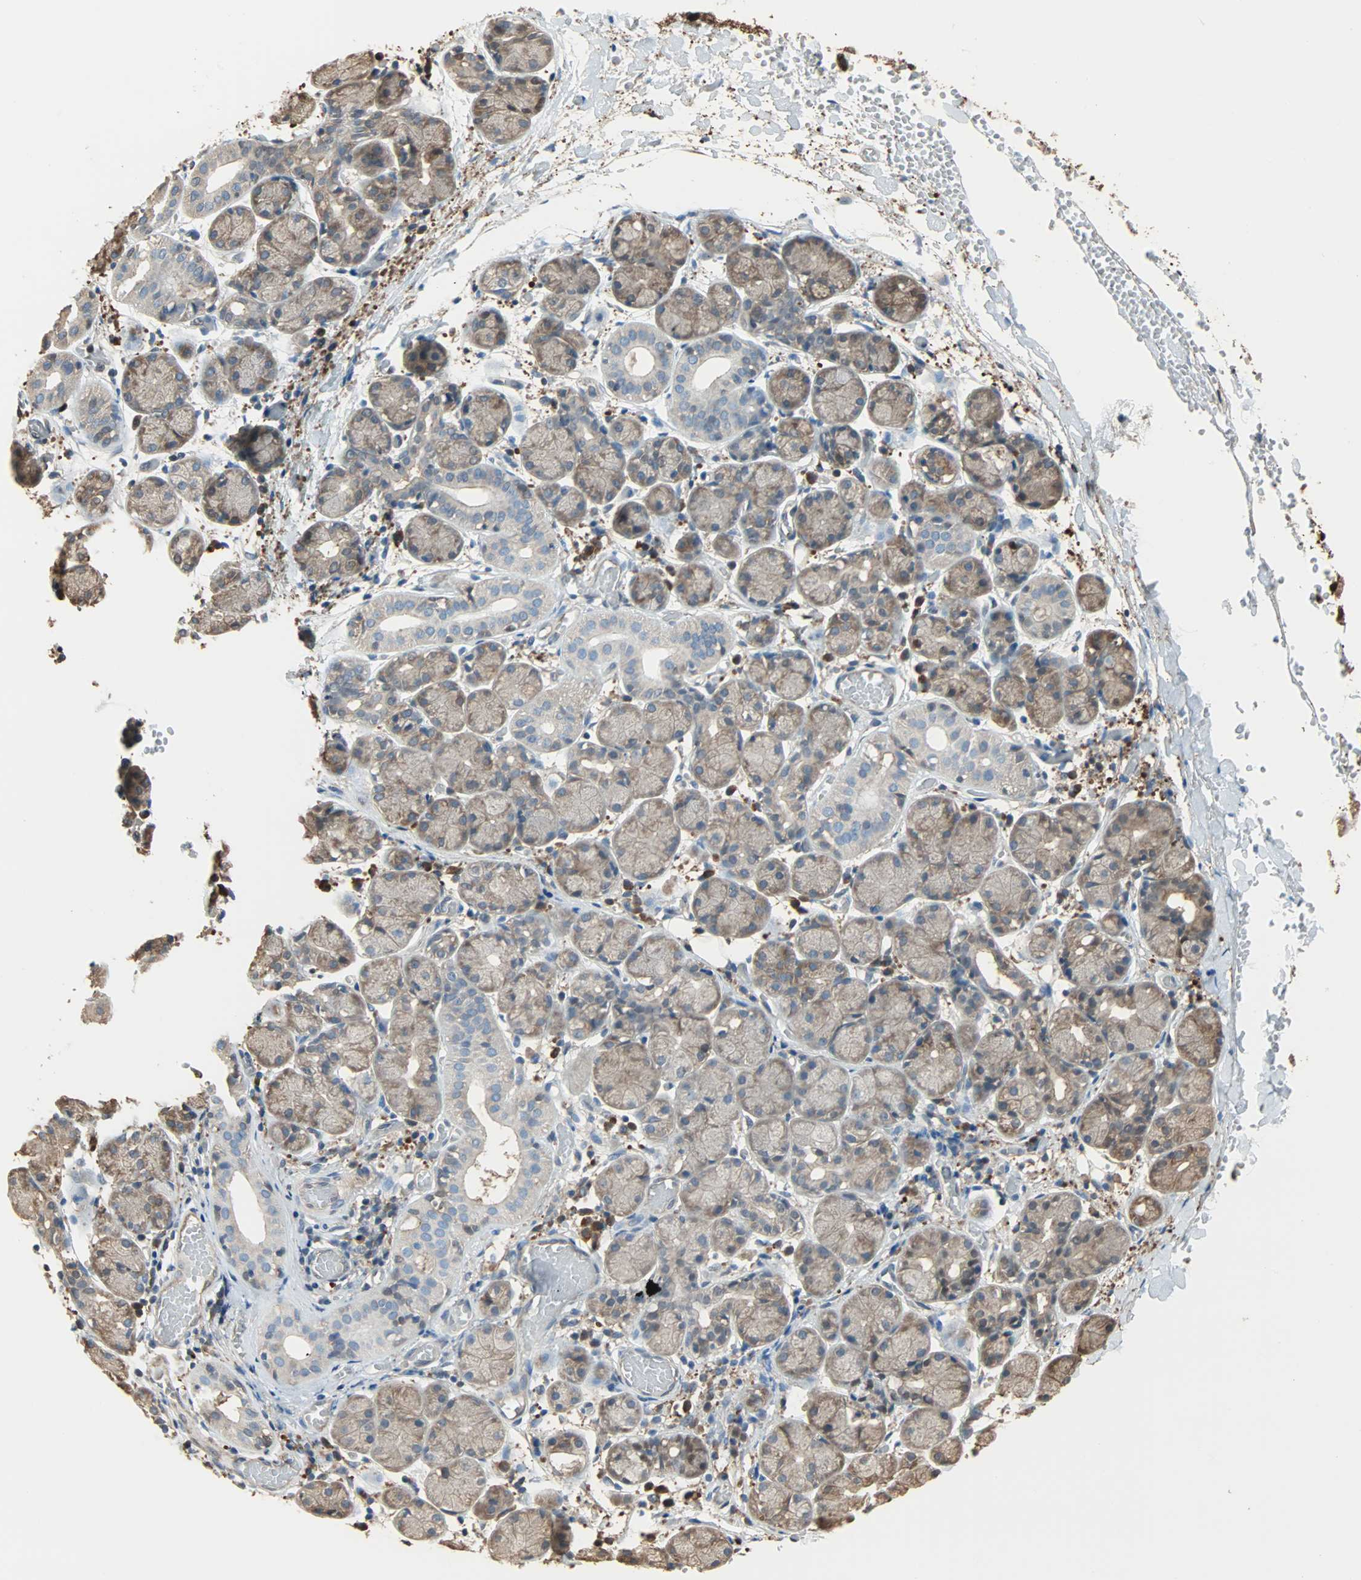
{"staining": {"intensity": "moderate", "quantity": ">75%", "location": "cytoplasmic/membranous"}, "tissue": "salivary gland", "cell_type": "Glandular cells", "image_type": "normal", "snomed": [{"axis": "morphology", "description": "Normal tissue, NOS"}, {"axis": "topography", "description": "Salivary gland"}], "caption": "The immunohistochemical stain labels moderate cytoplasmic/membranous positivity in glandular cells of unremarkable salivary gland. Immunohistochemistry (ihc) stains the protein in brown and the nuclei are stained blue.", "gene": "PRDX1", "patient": {"sex": "female", "age": 24}}